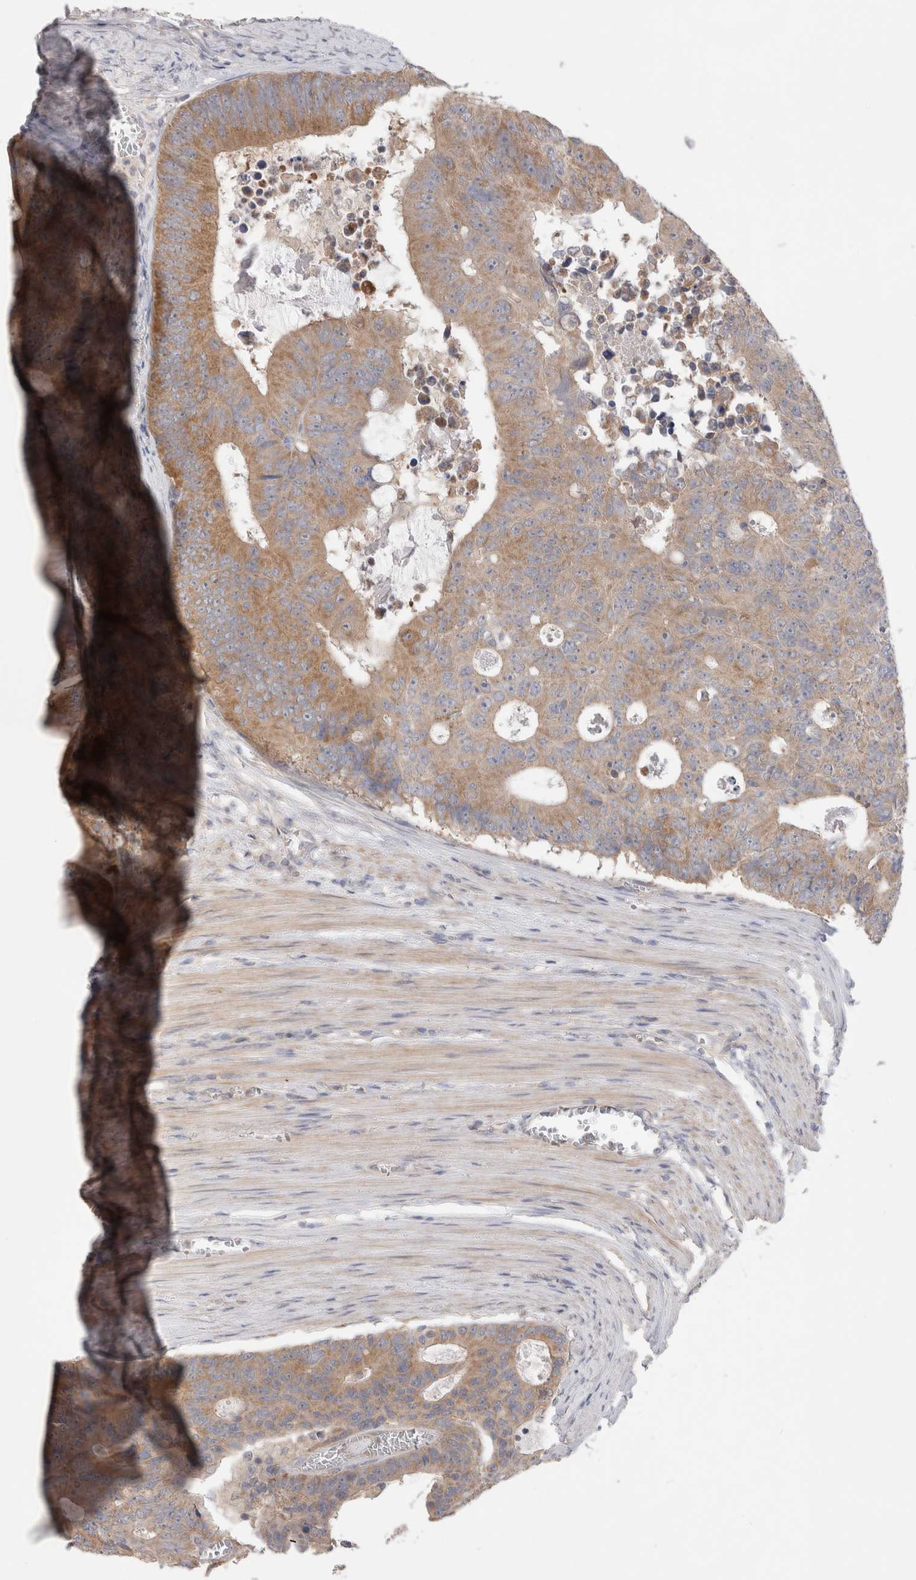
{"staining": {"intensity": "moderate", "quantity": ">75%", "location": "cytoplasmic/membranous"}, "tissue": "colorectal cancer", "cell_type": "Tumor cells", "image_type": "cancer", "snomed": [{"axis": "morphology", "description": "Adenocarcinoma, NOS"}, {"axis": "topography", "description": "Colon"}], "caption": "Moderate cytoplasmic/membranous staining for a protein is seen in approximately >75% of tumor cells of colorectal cancer using IHC.", "gene": "IFT74", "patient": {"sex": "male", "age": 87}}